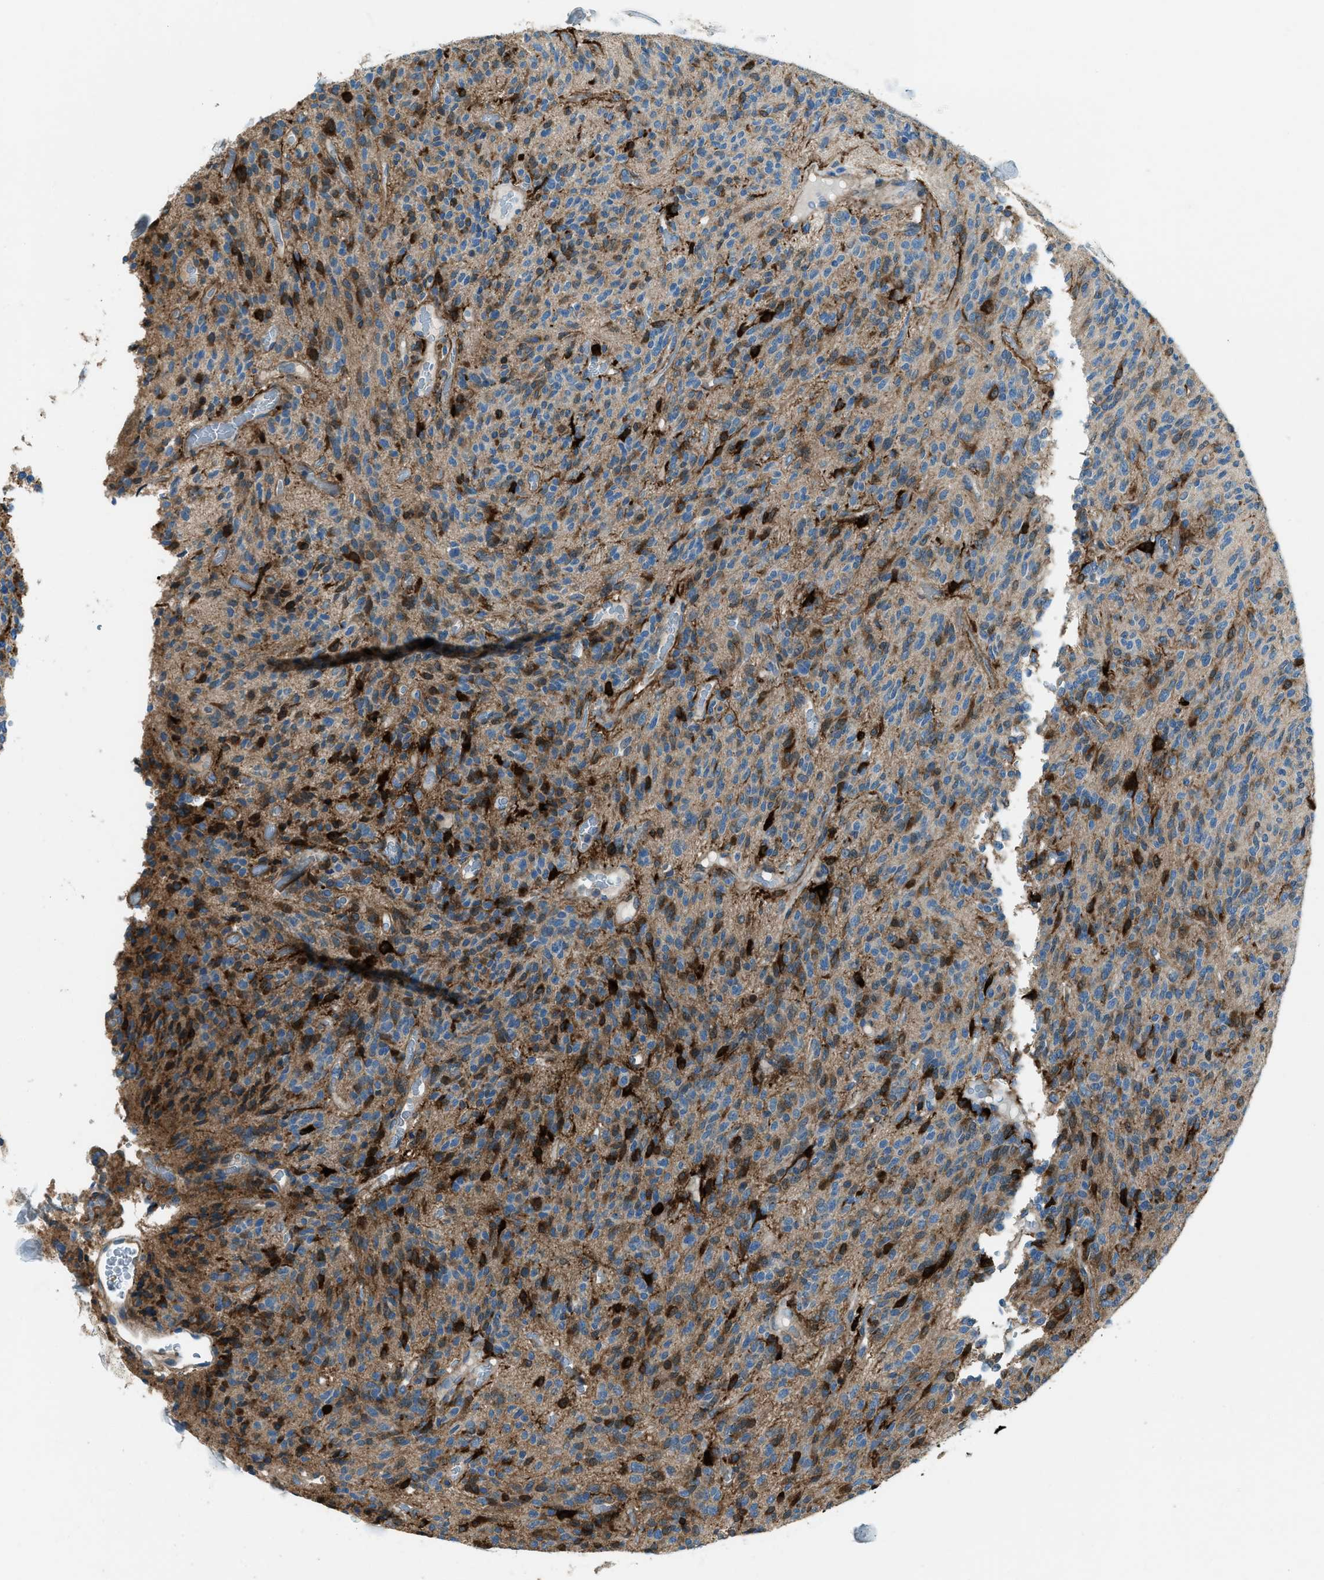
{"staining": {"intensity": "strong", "quantity": "25%-75%", "location": "cytoplasmic/membranous"}, "tissue": "glioma", "cell_type": "Tumor cells", "image_type": "cancer", "snomed": [{"axis": "morphology", "description": "Glioma, malignant, High grade"}, {"axis": "topography", "description": "Brain"}], "caption": "Glioma was stained to show a protein in brown. There is high levels of strong cytoplasmic/membranous staining in about 25%-75% of tumor cells.", "gene": "SVIL", "patient": {"sex": "male", "age": 34}}